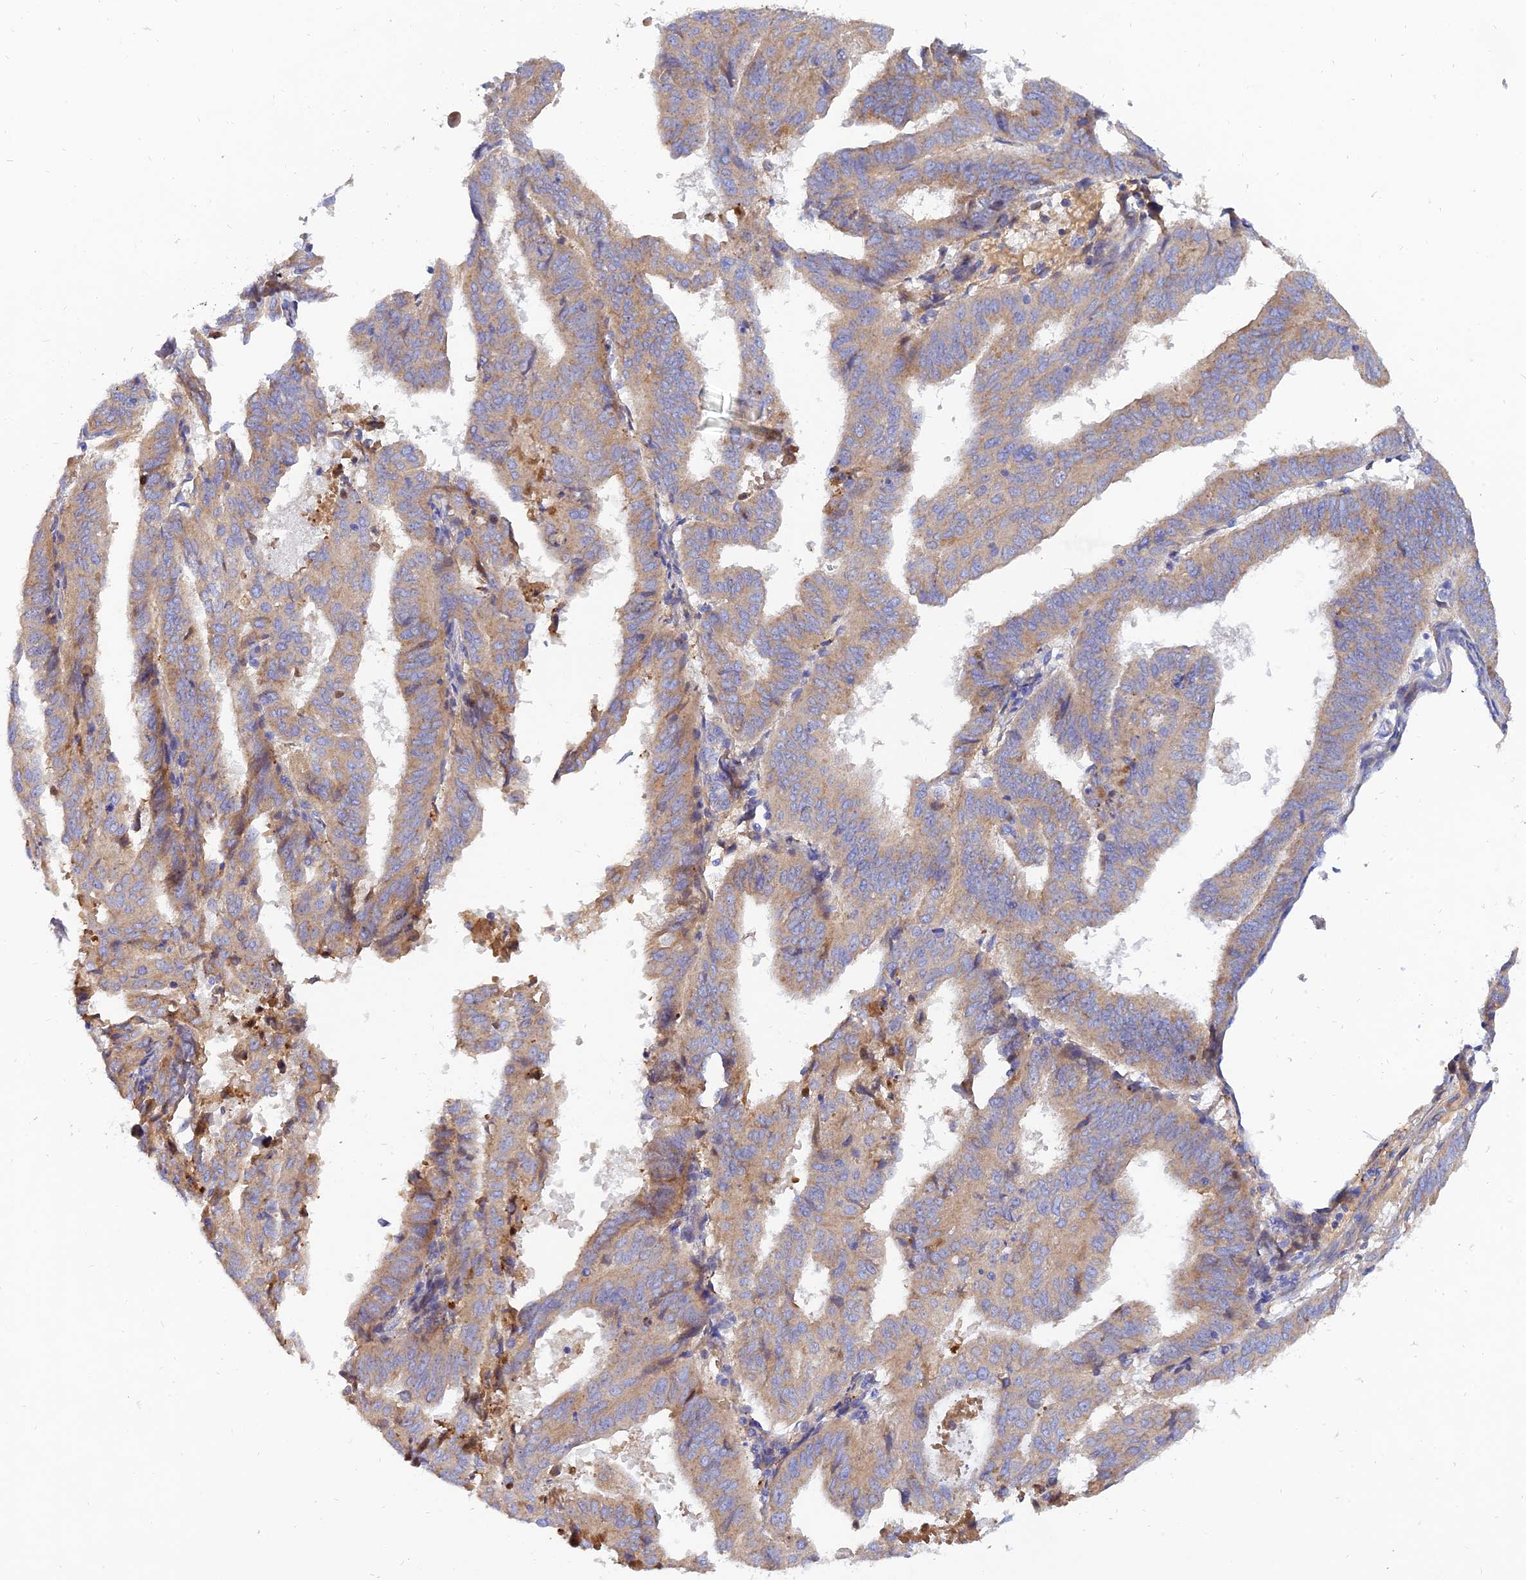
{"staining": {"intensity": "moderate", "quantity": ">75%", "location": "cytoplasmic/membranous"}, "tissue": "endometrial cancer", "cell_type": "Tumor cells", "image_type": "cancer", "snomed": [{"axis": "morphology", "description": "Adenocarcinoma, NOS"}, {"axis": "topography", "description": "Uterus"}], "caption": "Immunohistochemistry (IHC) photomicrograph of neoplastic tissue: human endometrial cancer stained using IHC shows medium levels of moderate protein expression localized specifically in the cytoplasmic/membranous of tumor cells, appearing as a cytoplasmic/membranous brown color.", "gene": "MROH1", "patient": {"sex": "female", "age": 77}}